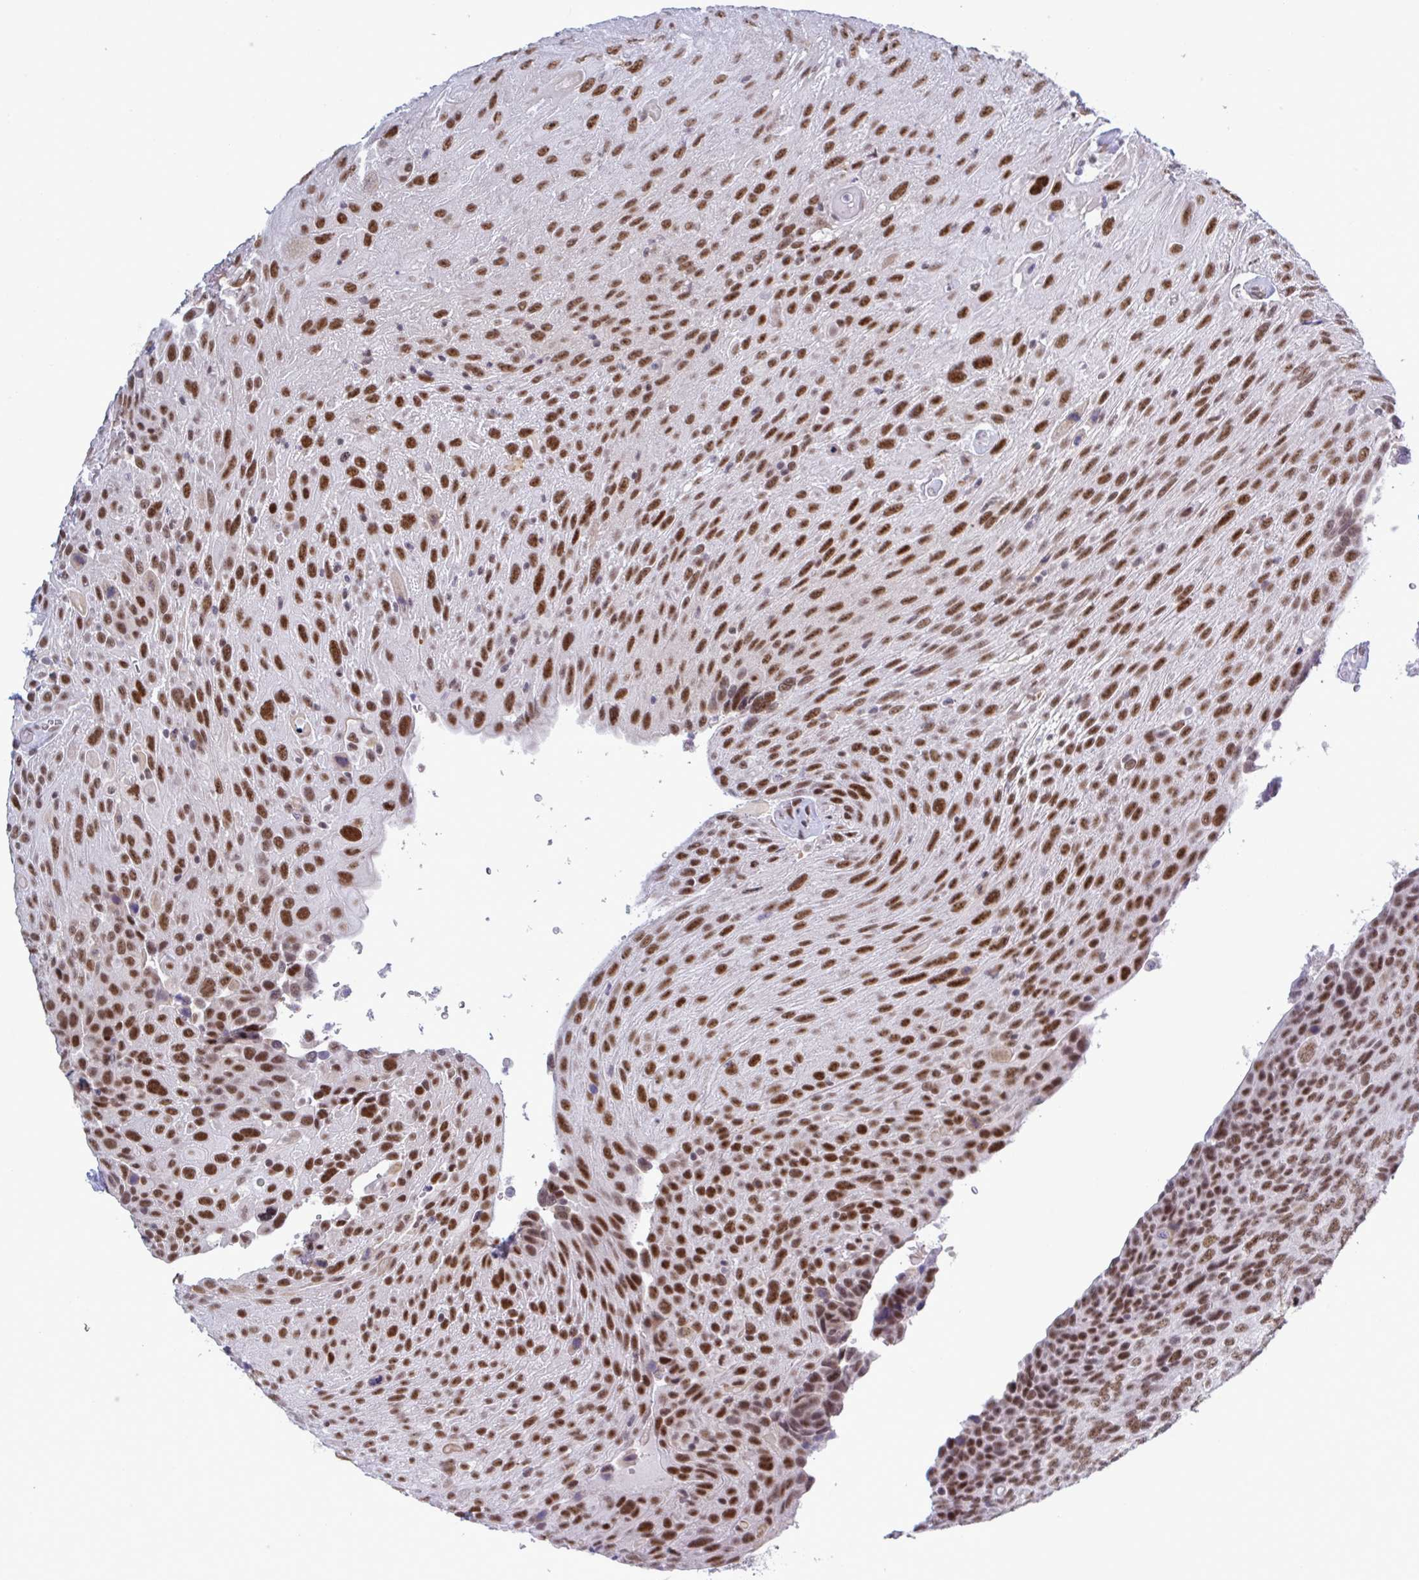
{"staining": {"intensity": "strong", "quantity": ">75%", "location": "nuclear"}, "tissue": "urothelial cancer", "cell_type": "Tumor cells", "image_type": "cancer", "snomed": [{"axis": "morphology", "description": "Urothelial carcinoma, High grade"}, {"axis": "topography", "description": "Urinary bladder"}], "caption": "Protein expression analysis of urothelial cancer reveals strong nuclear staining in approximately >75% of tumor cells.", "gene": "PPP1R10", "patient": {"sex": "female", "age": 70}}